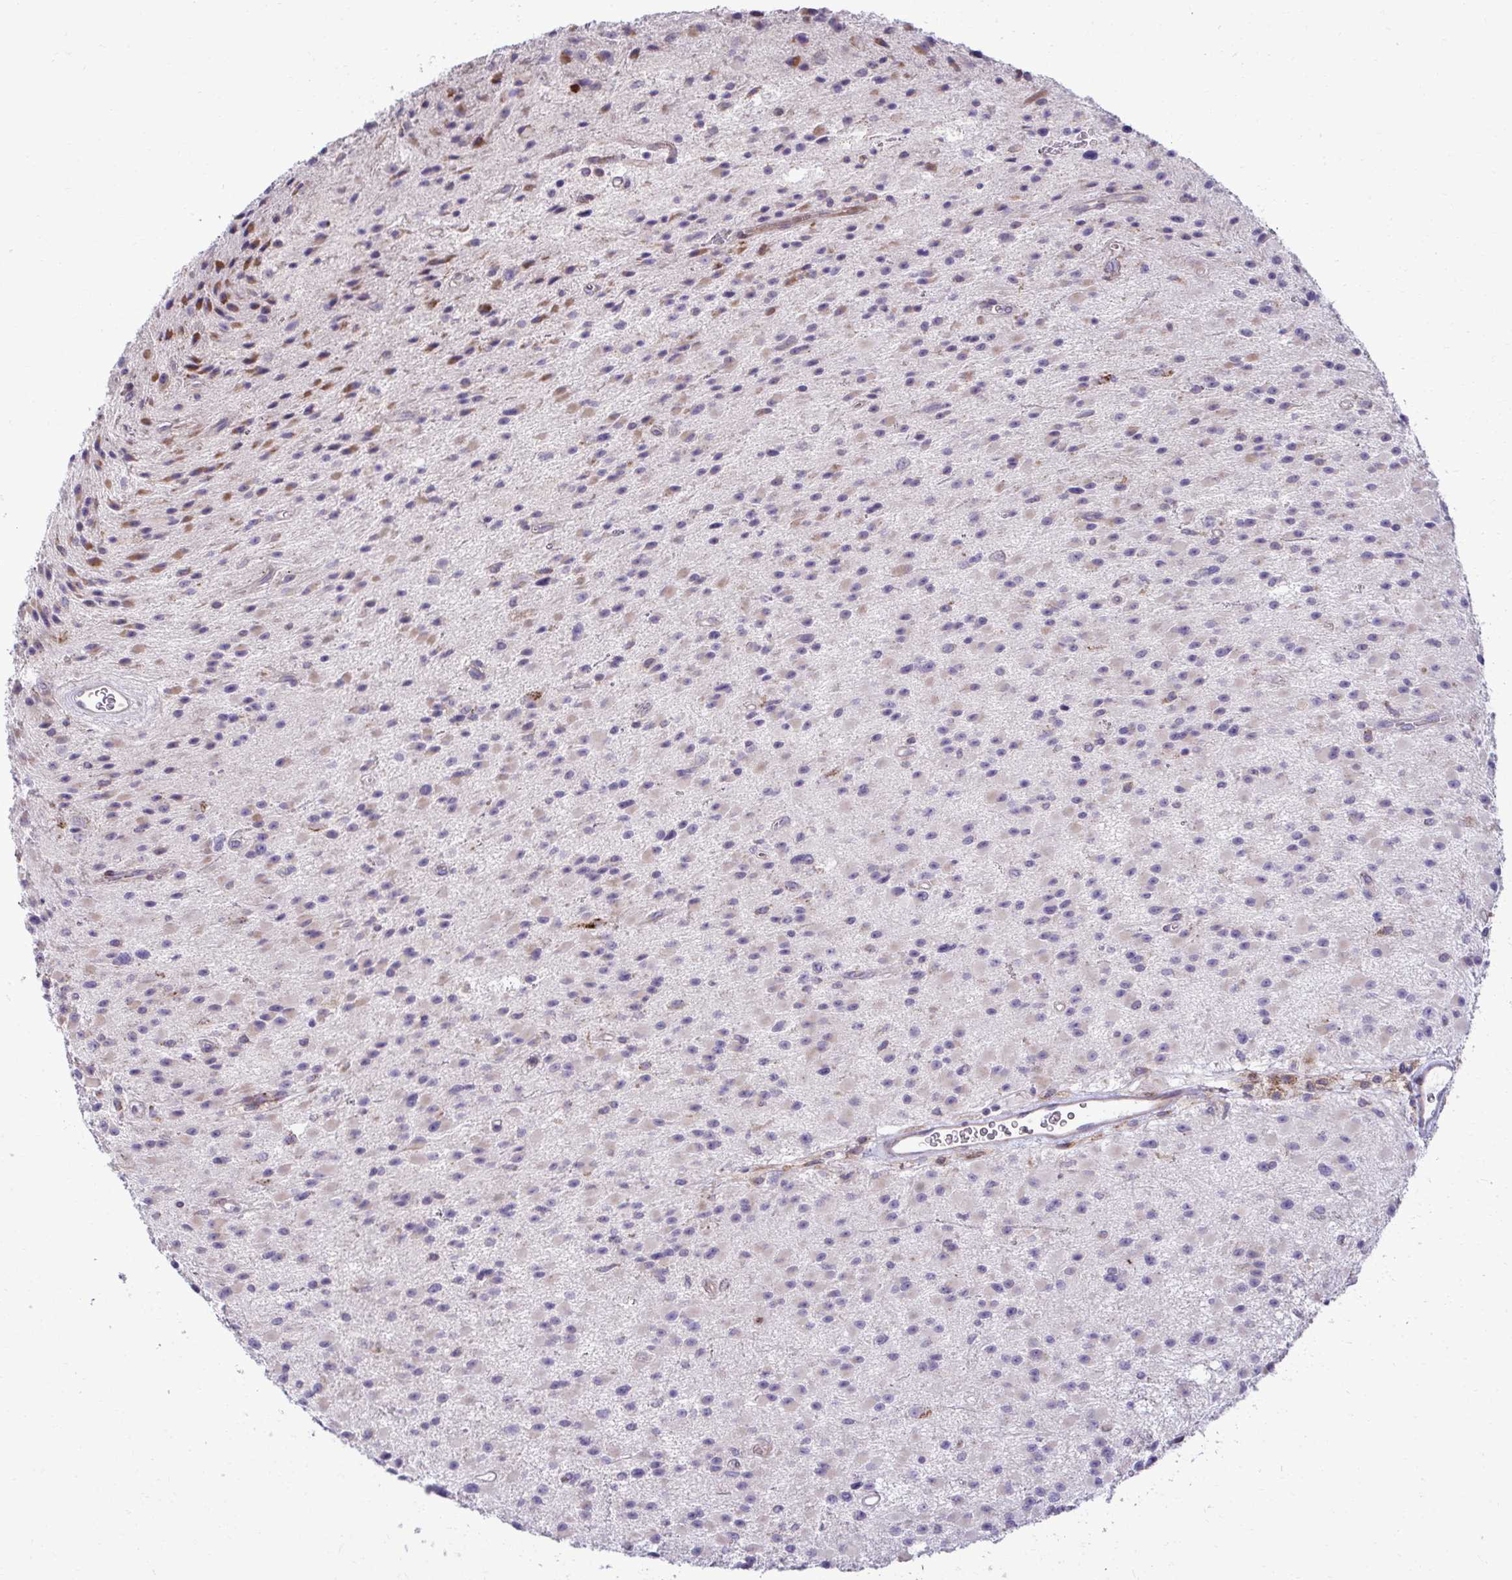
{"staining": {"intensity": "negative", "quantity": "none", "location": "none"}, "tissue": "glioma", "cell_type": "Tumor cells", "image_type": "cancer", "snomed": [{"axis": "morphology", "description": "Glioma, malignant, High grade"}, {"axis": "topography", "description": "Brain"}], "caption": "The histopathology image demonstrates no staining of tumor cells in malignant glioma (high-grade).", "gene": "LIMS1", "patient": {"sex": "male", "age": 29}}